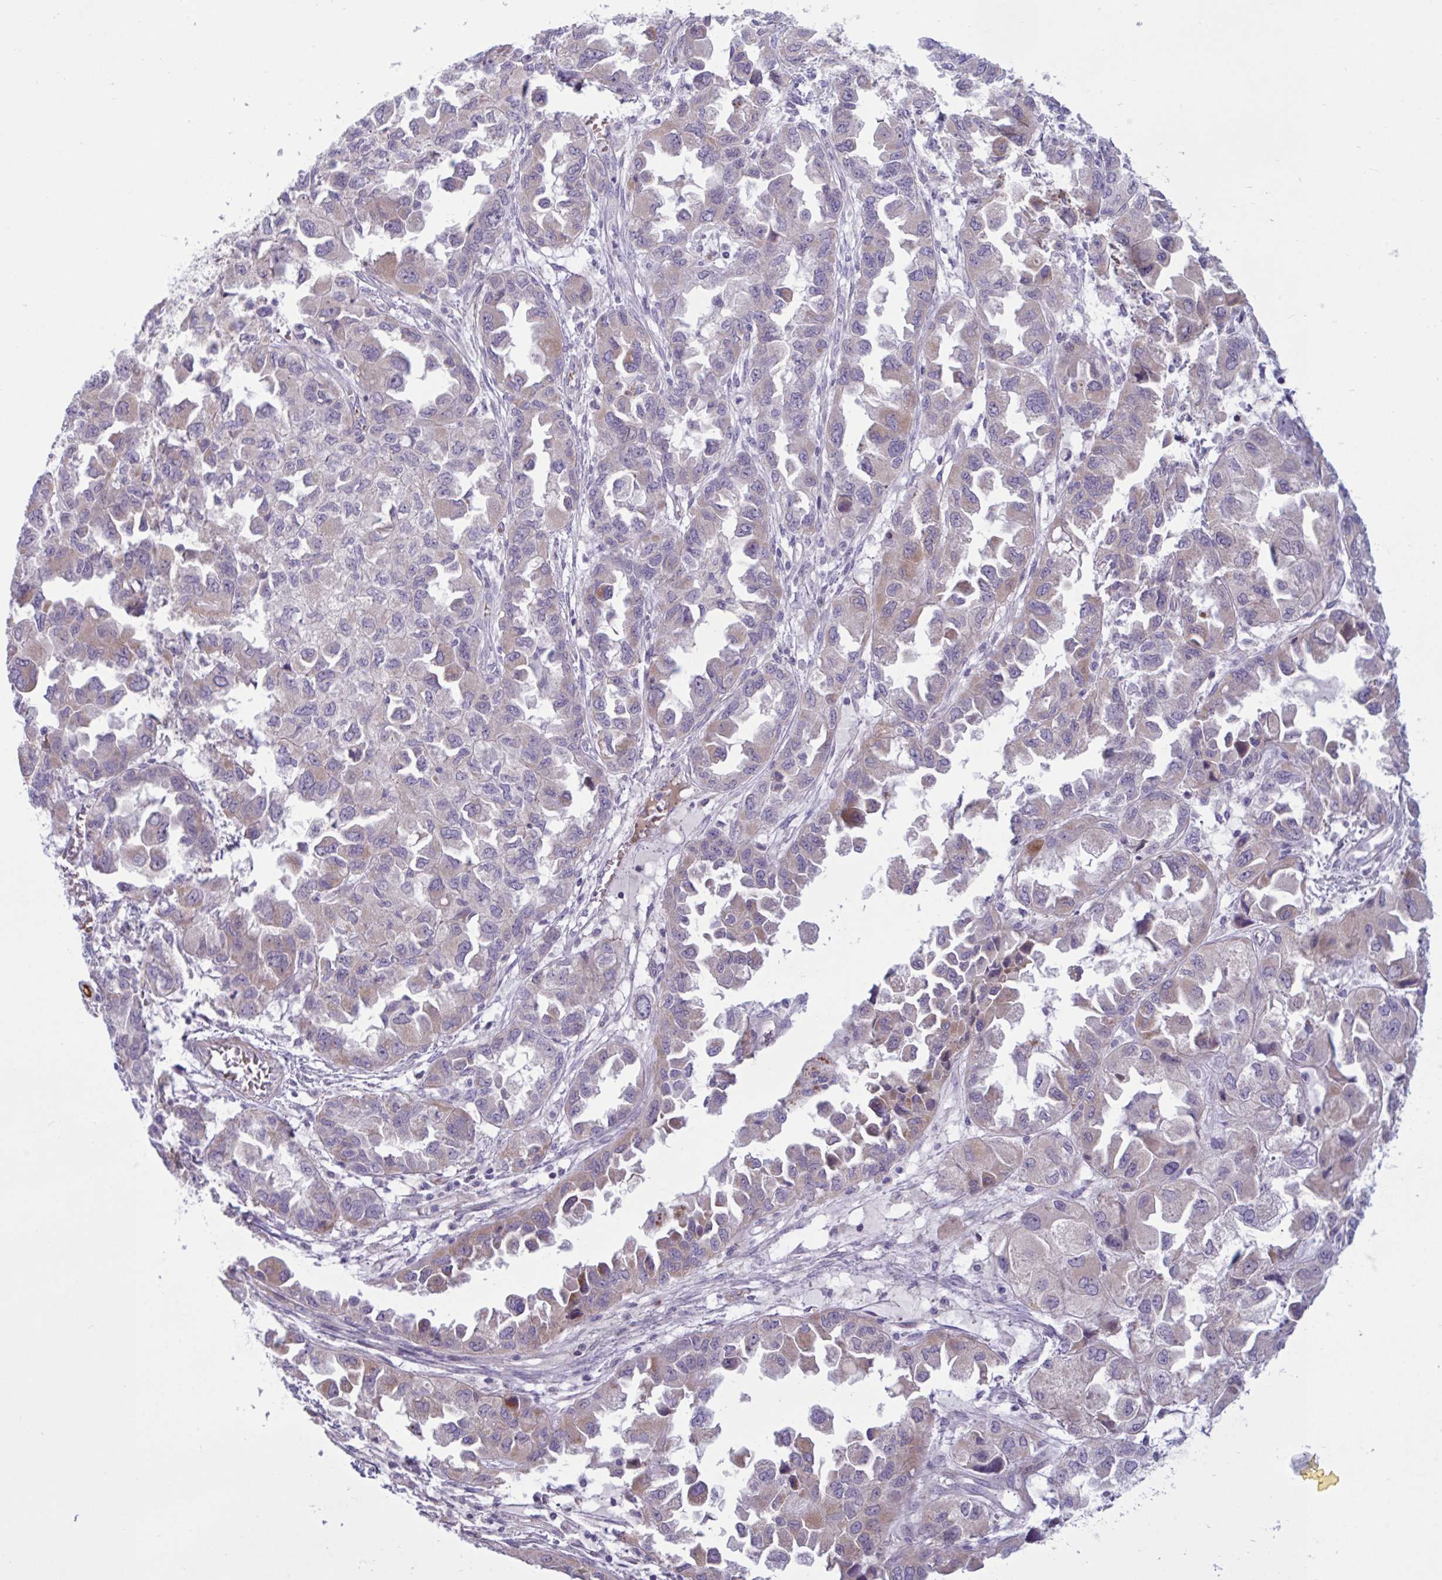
{"staining": {"intensity": "weak", "quantity": "25%-75%", "location": "cytoplasmic/membranous"}, "tissue": "ovarian cancer", "cell_type": "Tumor cells", "image_type": "cancer", "snomed": [{"axis": "morphology", "description": "Cystadenocarcinoma, serous, NOS"}, {"axis": "topography", "description": "Ovary"}], "caption": "Brown immunohistochemical staining in ovarian cancer (serous cystadenocarcinoma) shows weak cytoplasmic/membranous staining in about 25%-75% of tumor cells.", "gene": "VWC2", "patient": {"sex": "female", "age": 84}}